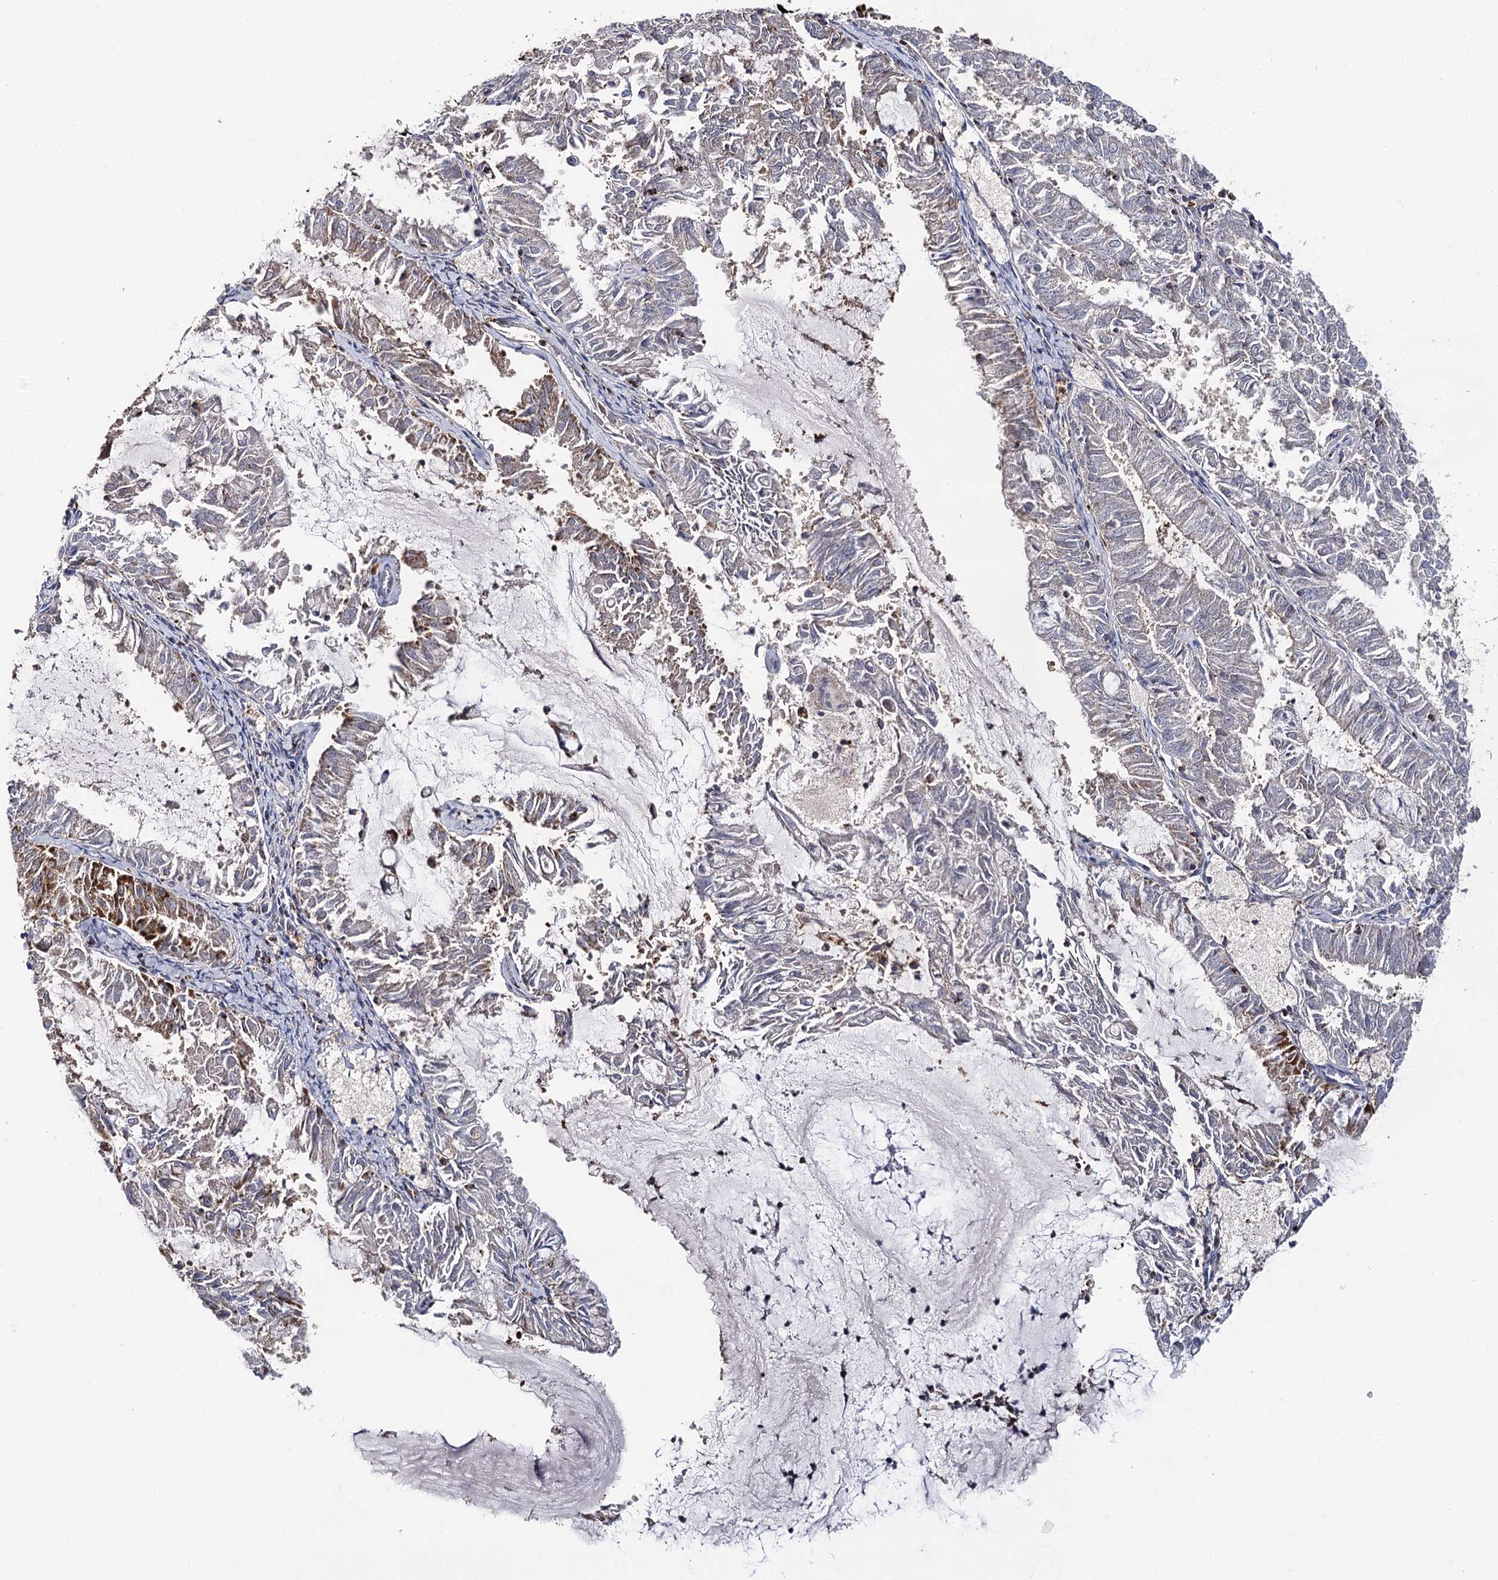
{"staining": {"intensity": "moderate", "quantity": "<25%", "location": "cytoplasmic/membranous"}, "tissue": "endometrial cancer", "cell_type": "Tumor cells", "image_type": "cancer", "snomed": [{"axis": "morphology", "description": "Adenocarcinoma, NOS"}, {"axis": "topography", "description": "Endometrium"}], "caption": "The photomicrograph demonstrates immunohistochemical staining of endometrial cancer (adenocarcinoma). There is moderate cytoplasmic/membranous positivity is appreciated in approximately <25% of tumor cells.", "gene": "SEC24B", "patient": {"sex": "female", "age": 57}}